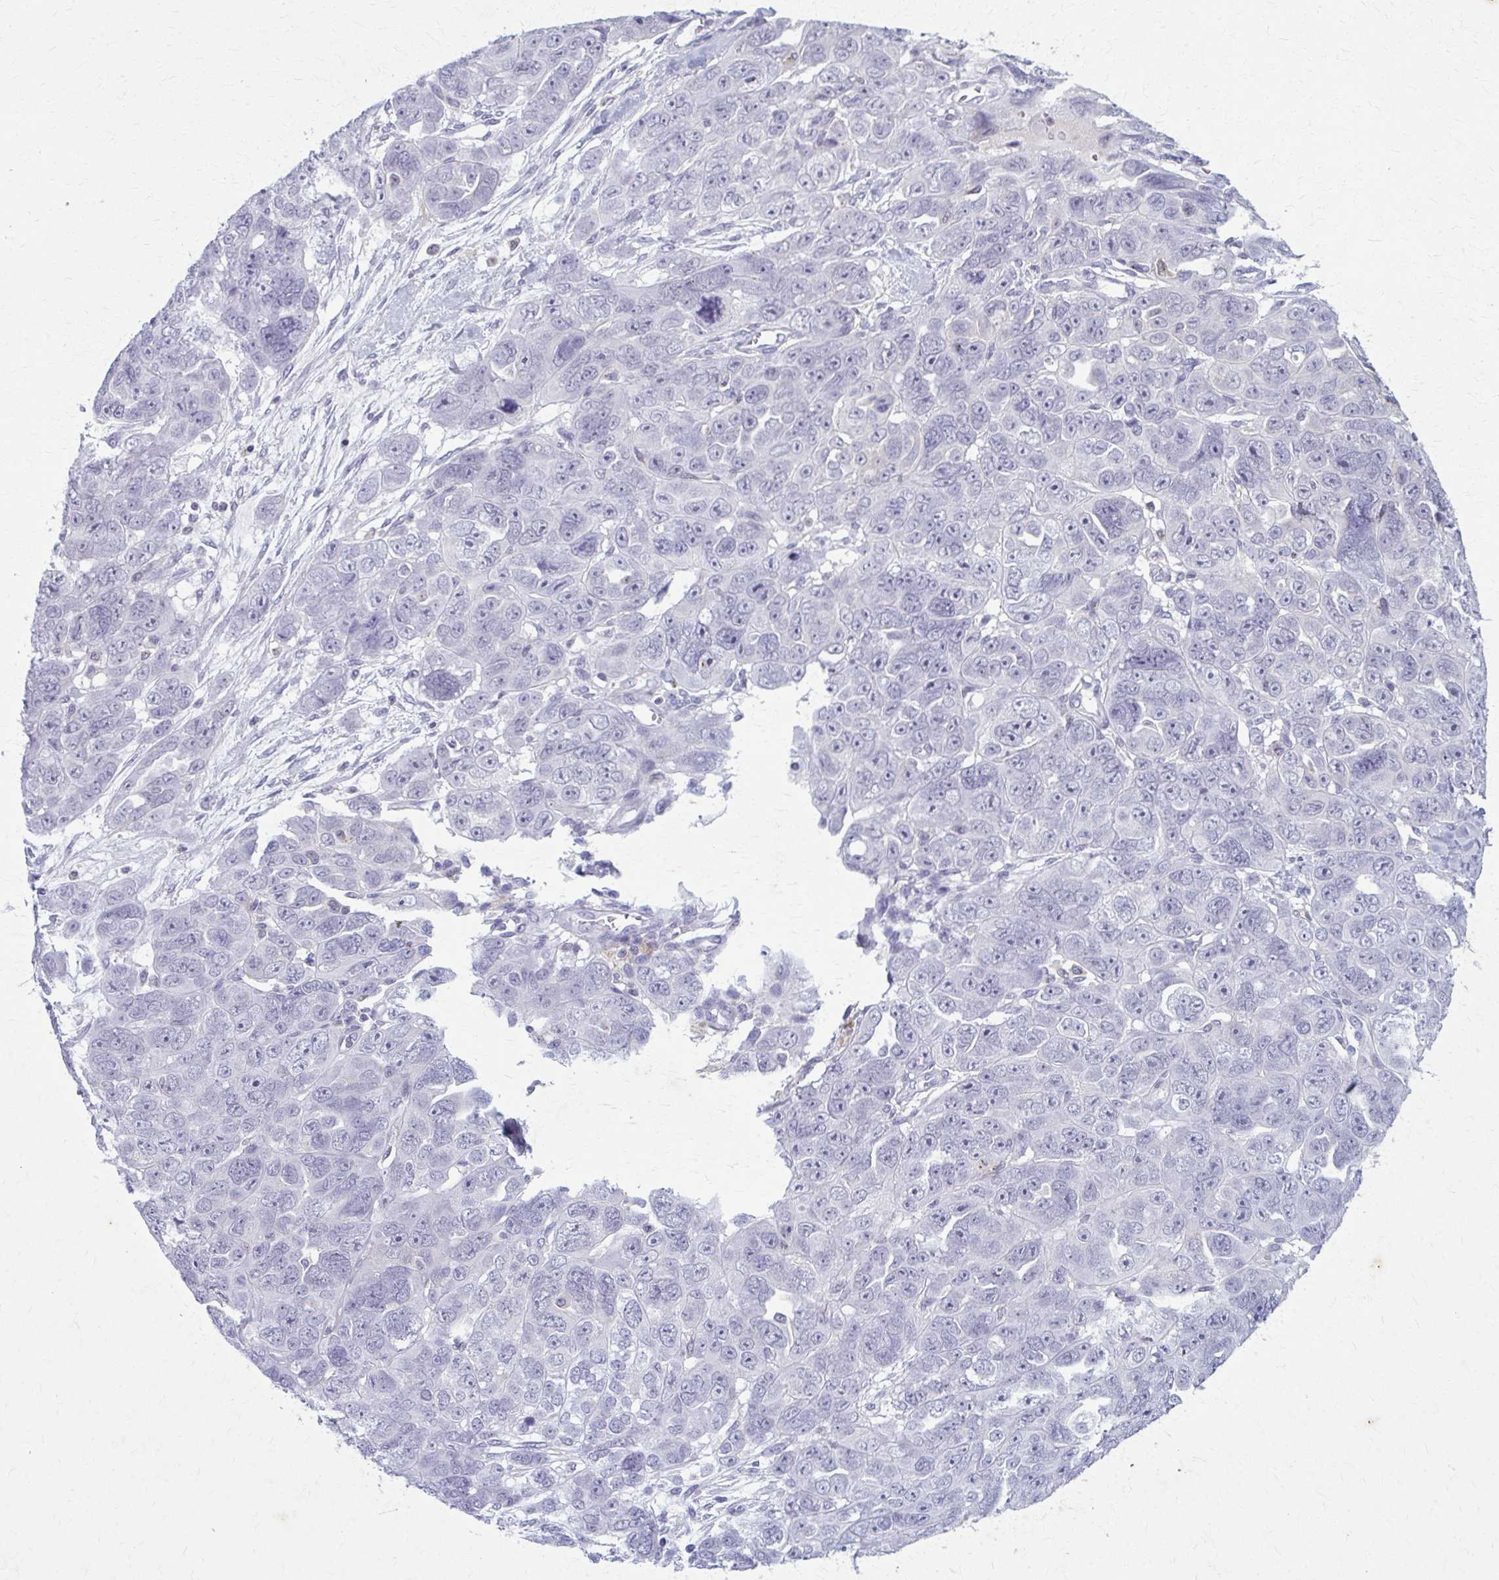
{"staining": {"intensity": "negative", "quantity": "none", "location": "none"}, "tissue": "ovarian cancer", "cell_type": "Tumor cells", "image_type": "cancer", "snomed": [{"axis": "morphology", "description": "Cystadenocarcinoma, serous, NOS"}, {"axis": "topography", "description": "Ovary"}], "caption": "This is an IHC image of serous cystadenocarcinoma (ovarian). There is no expression in tumor cells.", "gene": "CARD9", "patient": {"sex": "female", "age": 63}}